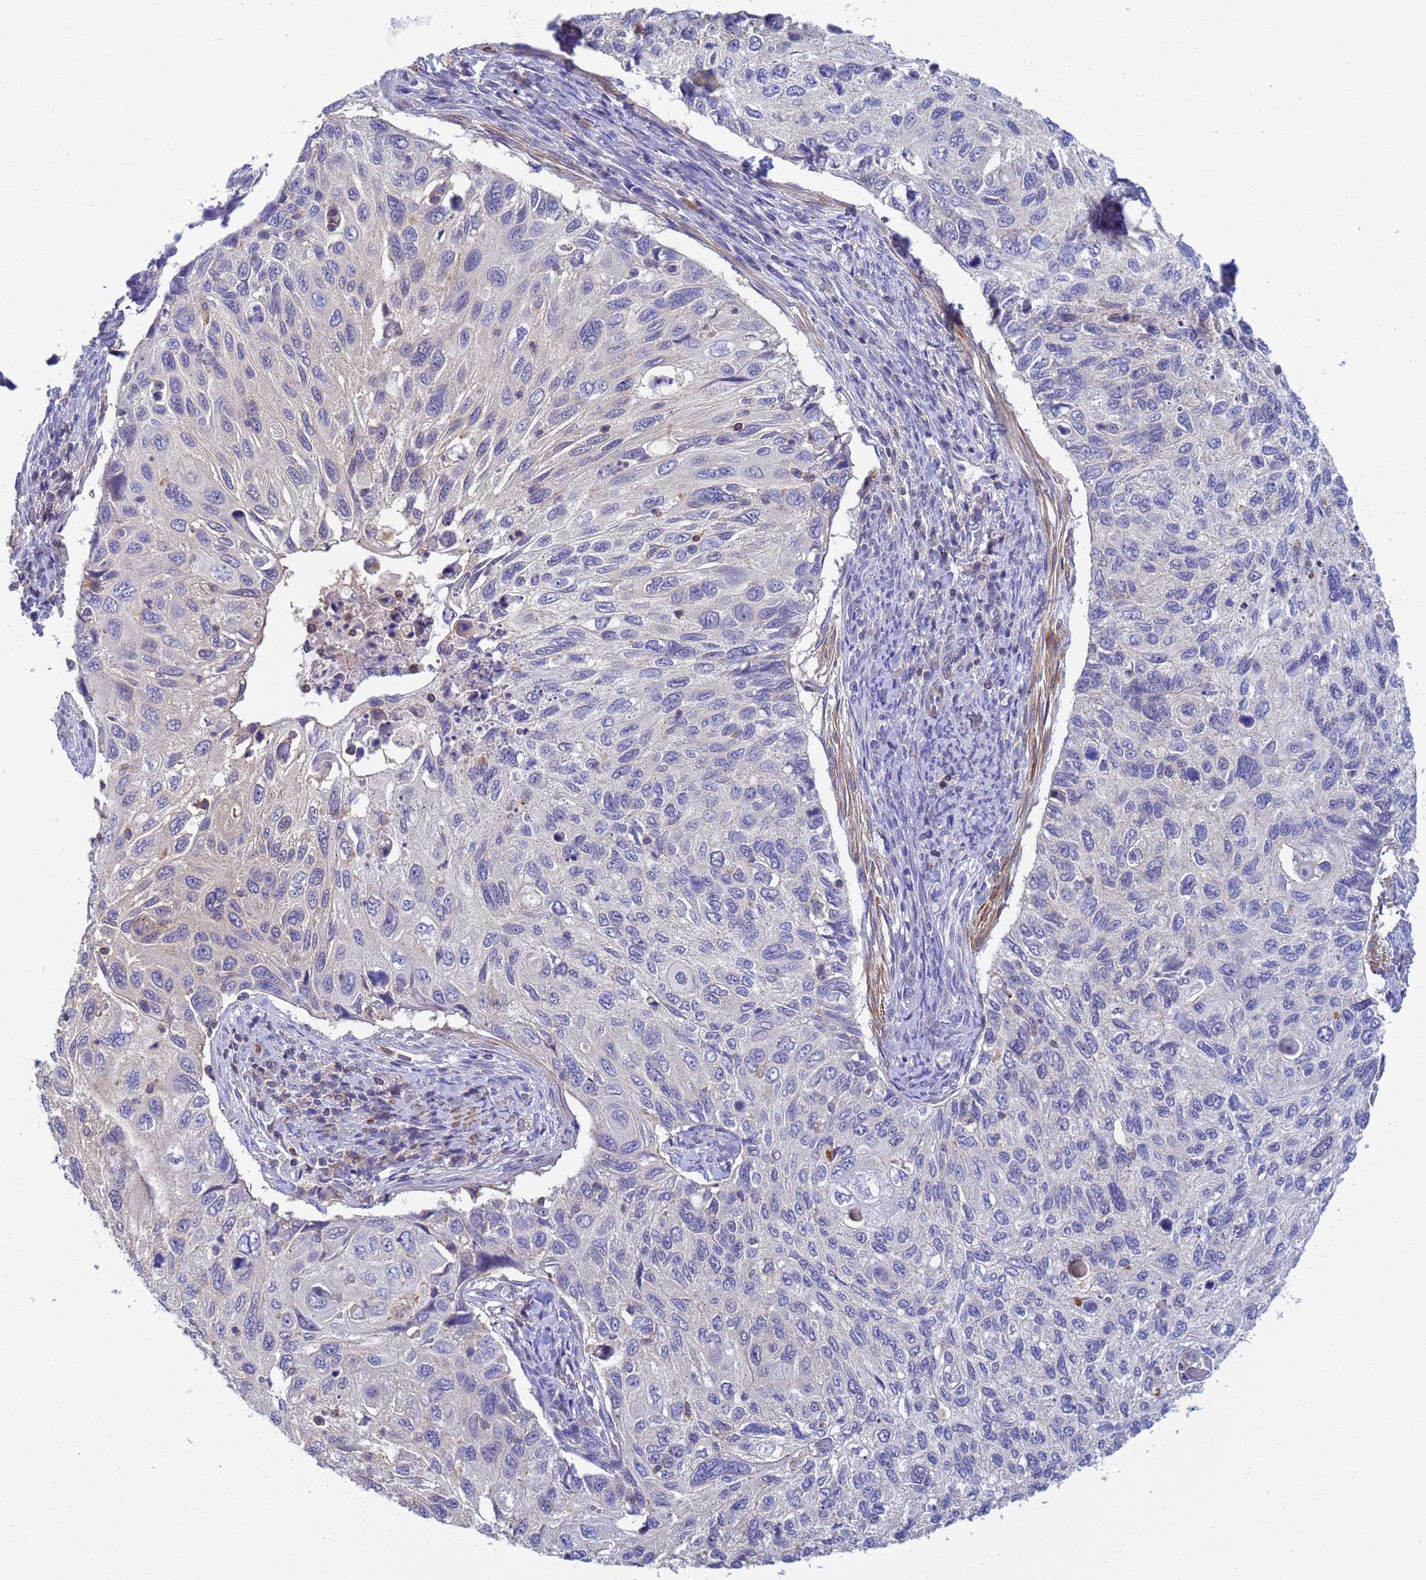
{"staining": {"intensity": "negative", "quantity": "none", "location": "none"}, "tissue": "cervical cancer", "cell_type": "Tumor cells", "image_type": "cancer", "snomed": [{"axis": "morphology", "description": "Squamous cell carcinoma, NOS"}, {"axis": "topography", "description": "Cervix"}], "caption": "Tumor cells are negative for brown protein staining in cervical cancer. (DAB immunohistochemistry, high magnification).", "gene": "KLHL13", "patient": {"sex": "female", "age": 70}}